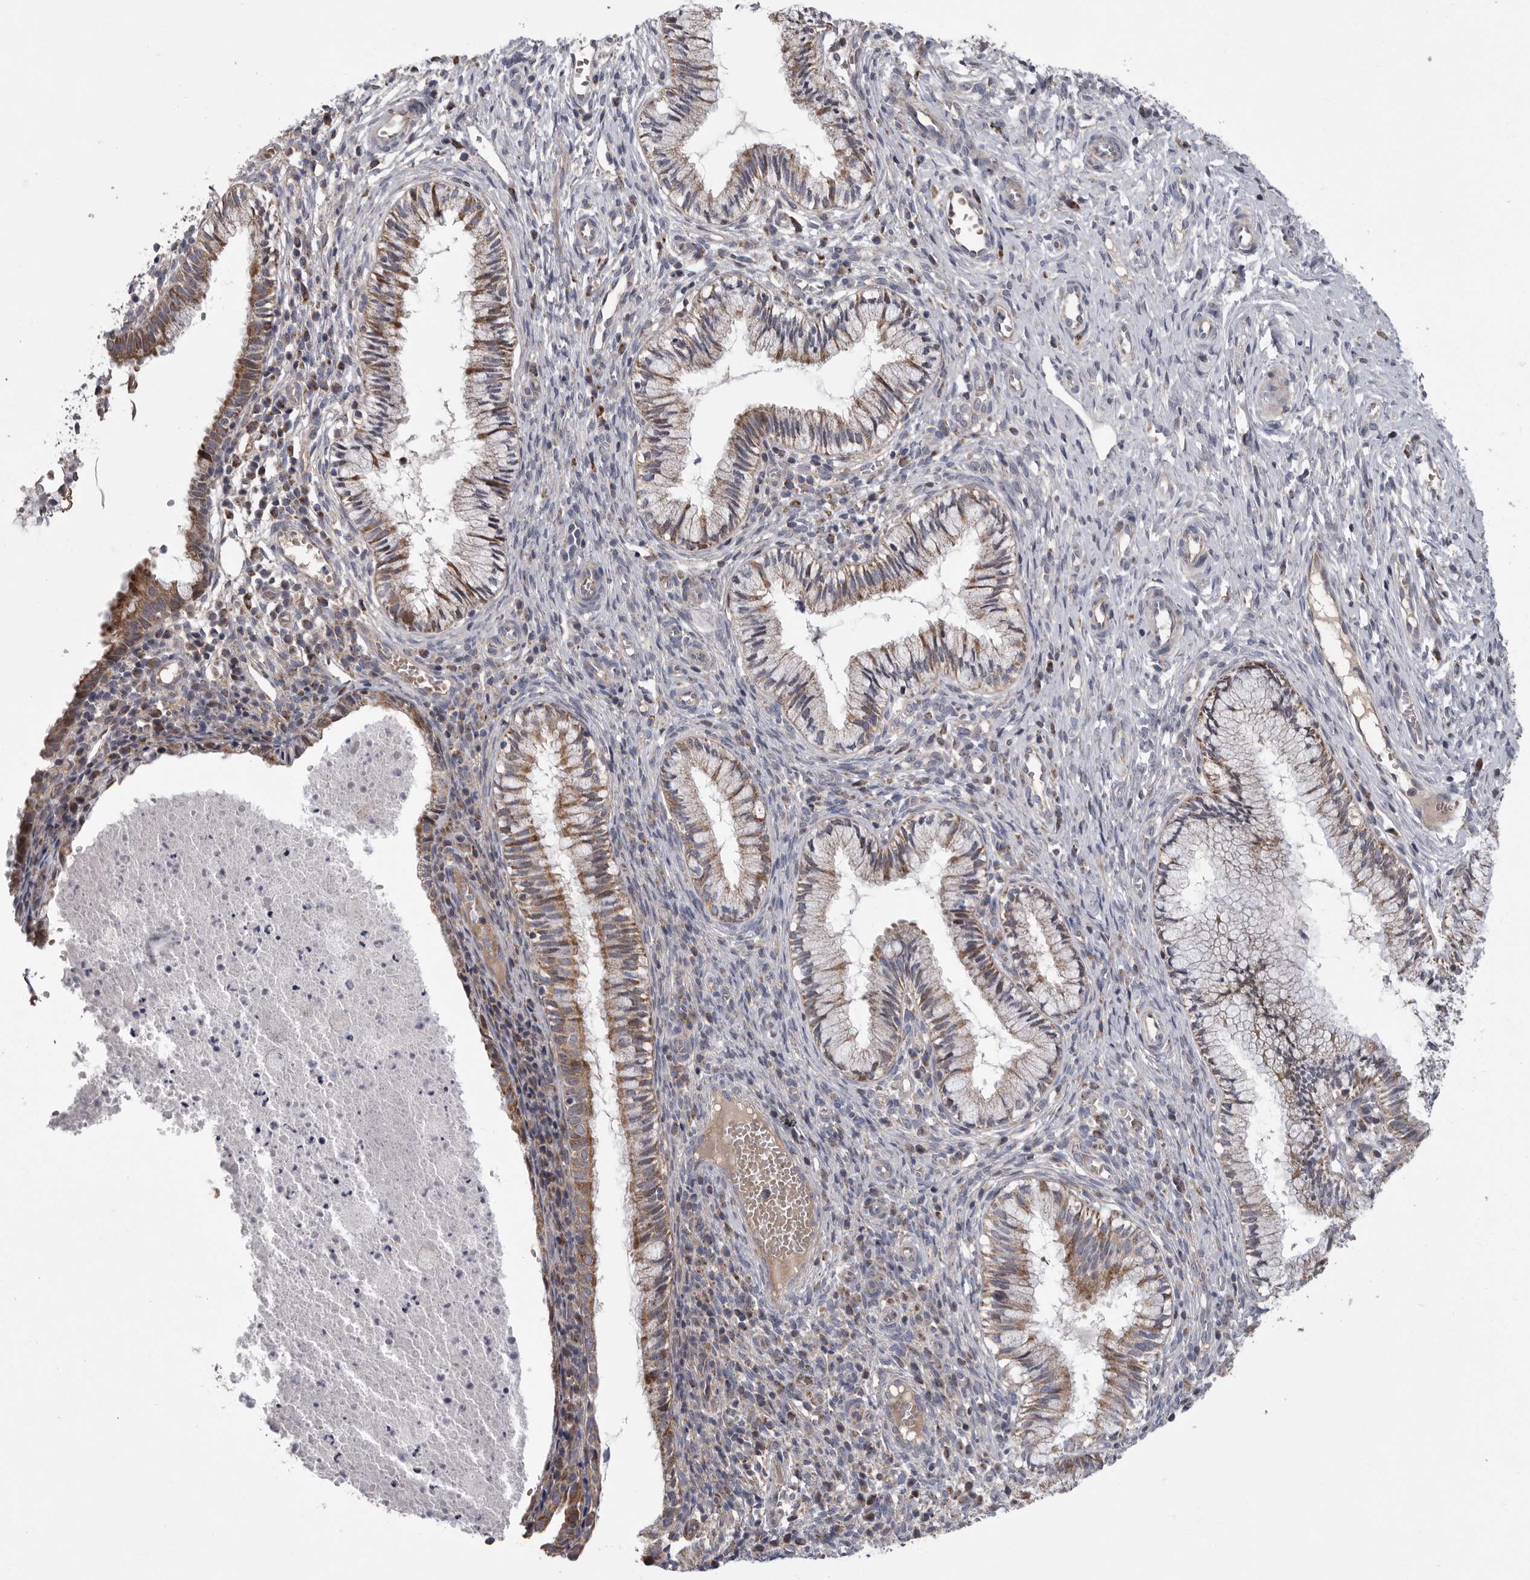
{"staining": {"intensity": "moderate", "quantity": "25%-75%", "location": "cytoplasmic/membranous"}, "tissue": "cervix", "cell_type": "Glandular cells", "image_type": "normal", "snomed": [{"axis": "morphology", "description": "Normal tissue, NOS"}, {"axis": "topography", "description": "Cervix"}], "caption": "Protein expression analysis of normal cervix demonstrates moderate cytoplasmic/membranous positivity in about 25%-75% of glandular cells.", "gene": "CRP", "patient": {"sex": "female", "age": 27}}